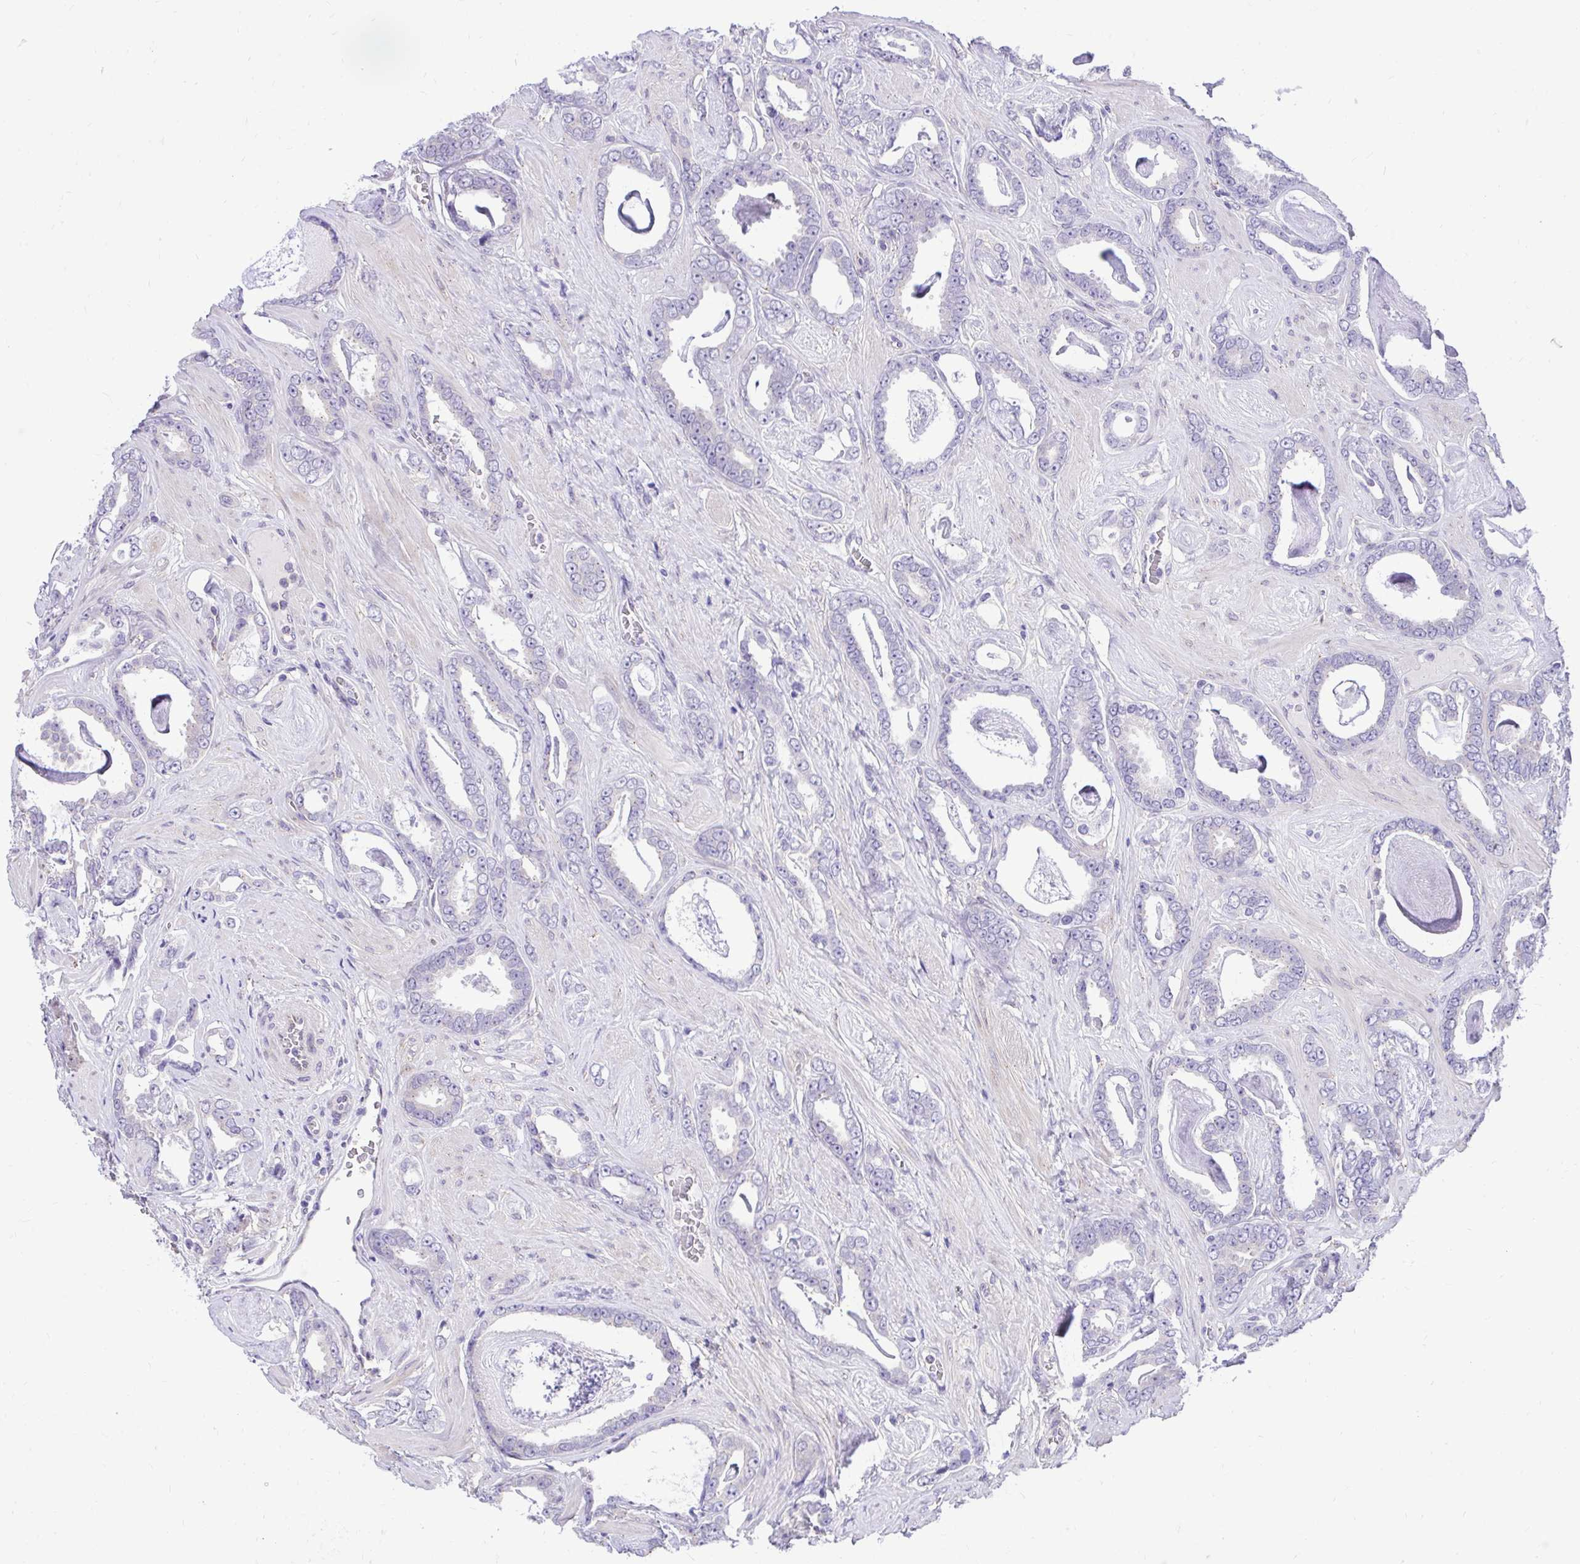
{"staining": {"intensity": "negative", "quantity": "none", "location": "none"}, "tissue": "prostate cancer", "cell_type": "Tumor cells", "image_type": "cancer", "snomed": [{"axis": "morphology", "description": "Adenocarcinoma, High grade"}, {"axis": "topography", "description": "Prostate"}], "caption": "Tumor cells are negative for protein expression in human high-grade adenocarcinoma (prostate). (Stains: DAB (3,3'-diaminobenzidine) IHC with hematoxylin counter stain, Microscopy: brightfield microscopy at high magnification).", "gene": "CEACAM18", "patient": {"sex": "male", "age": 63}}